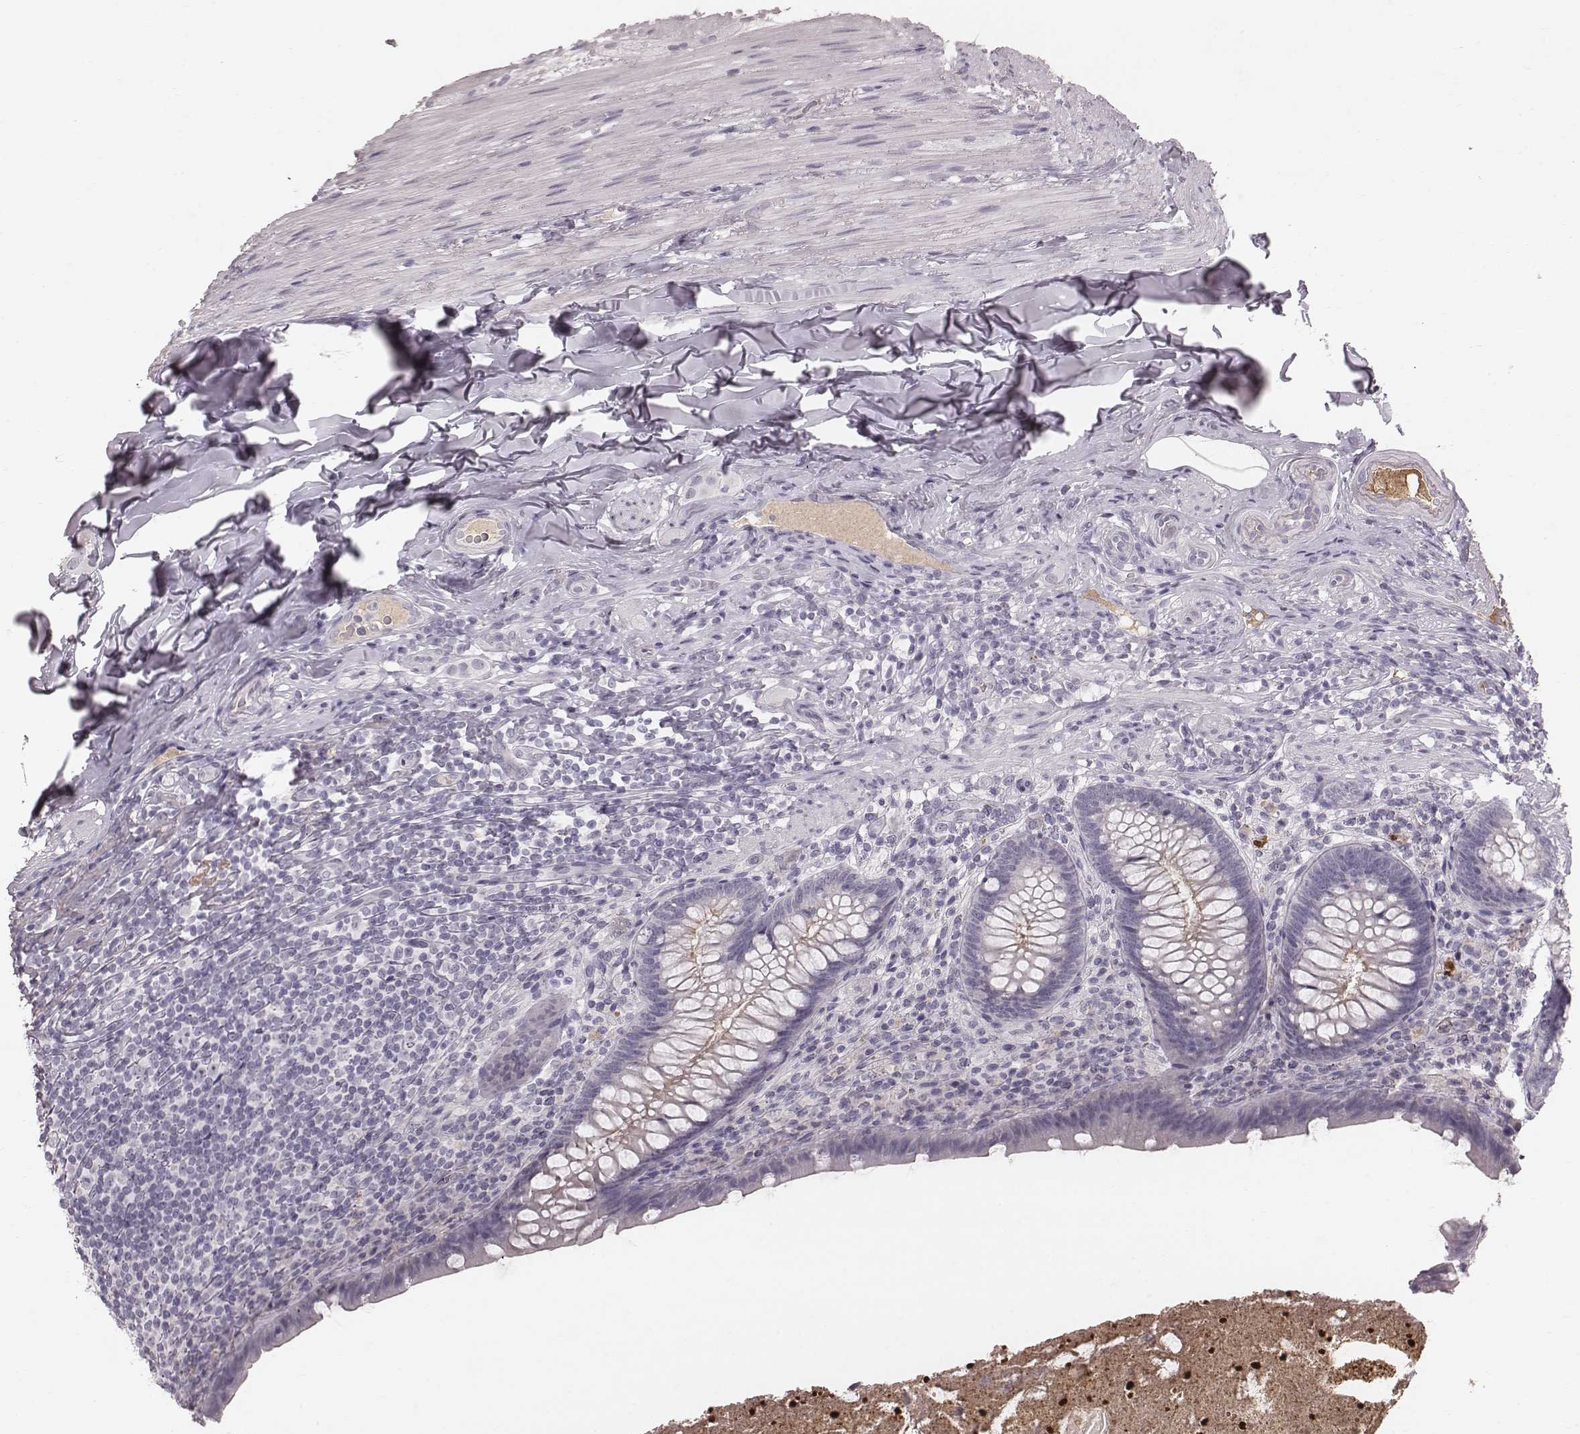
{"staining": {"intensity": "negative", "quantity": "none", "location": "none"}, "tissue": "appendix", "cell_type": "Glandular cells", "image_type": "normal", "snomed": [{"axis": "morphology", "description": "Normal tissue, NOS"}, {"axis": "topography", "description": "Appendix"}], "caption": "An immunohistochemistry (IHC) image of normal appendix is shown. There is no staining in glandular cells of appendix.", "gene": "CFTR", "patient": {"sex": "male", "age": 47}}